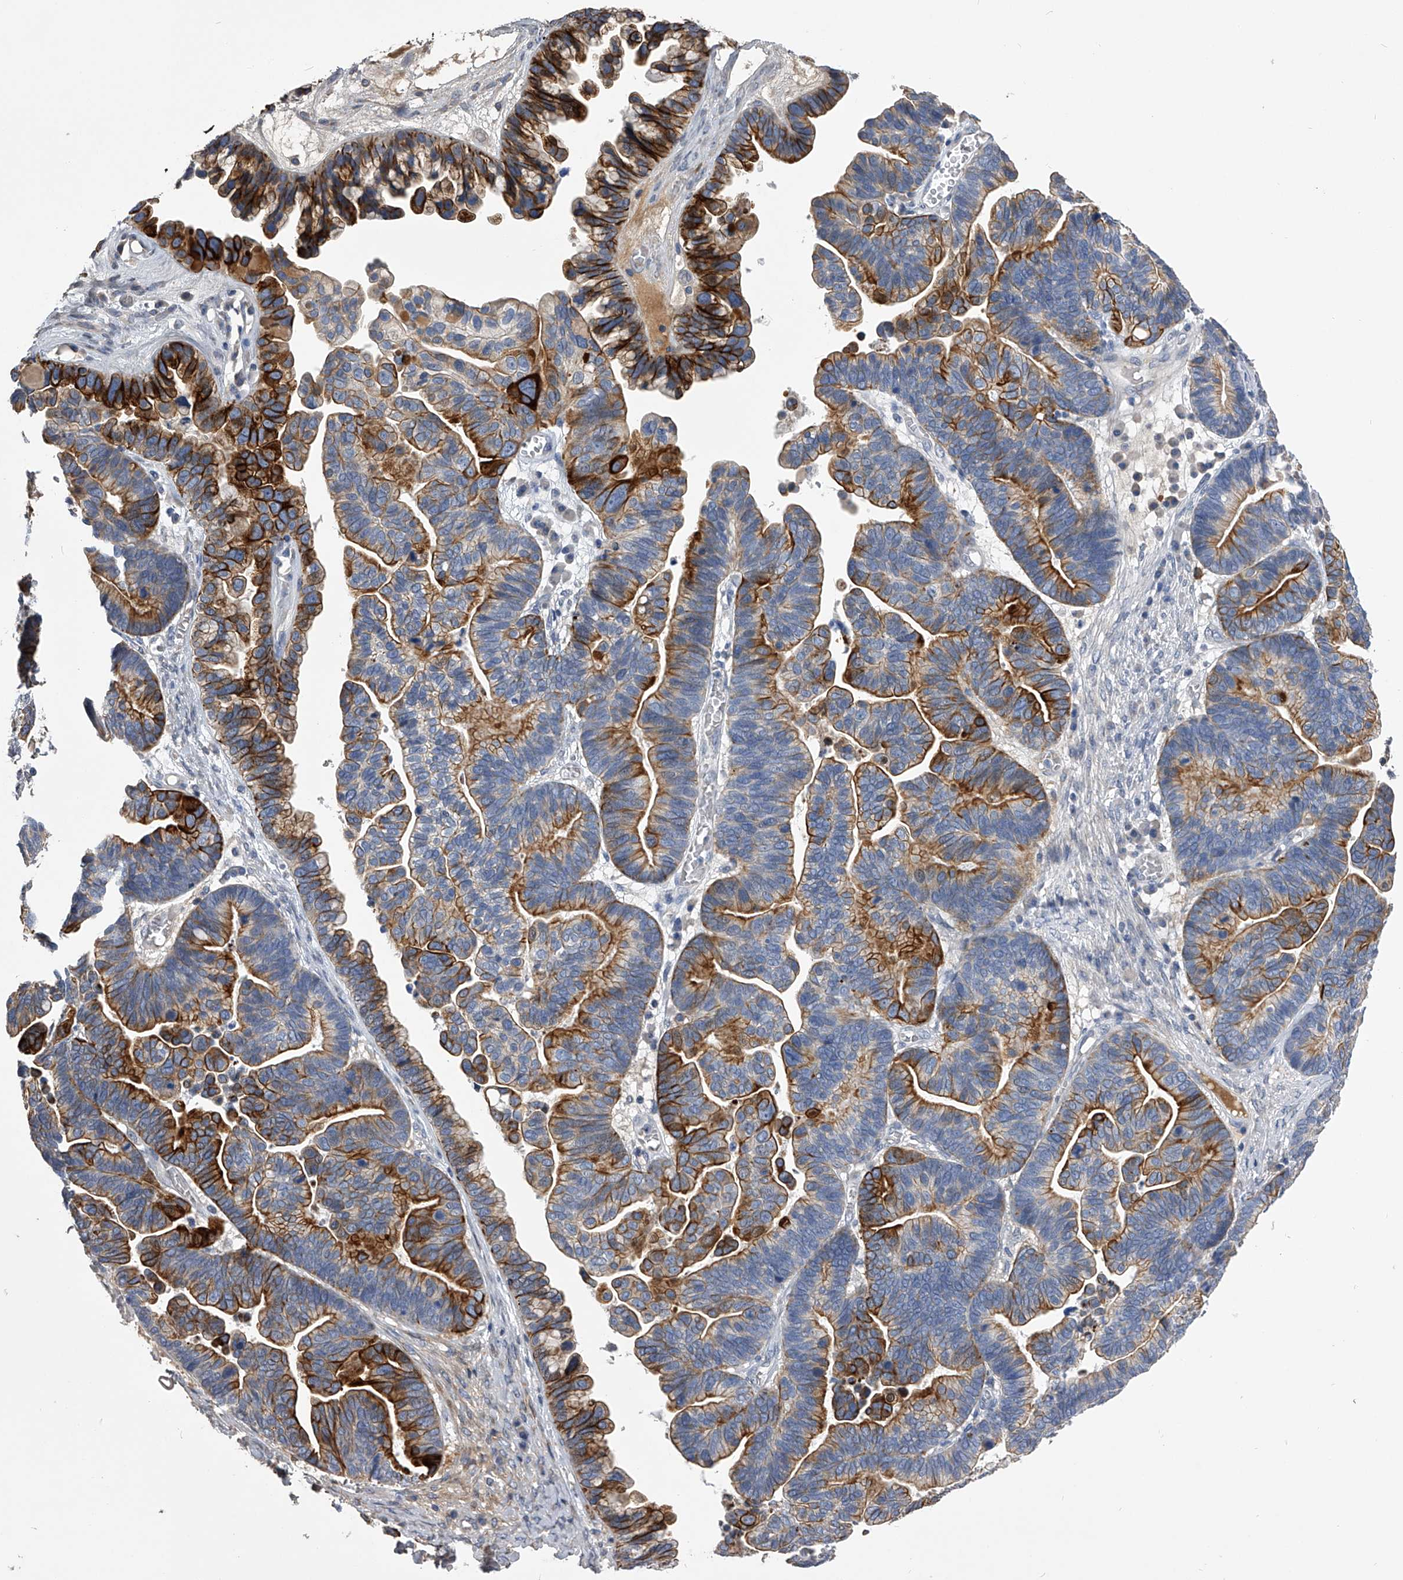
{"staining": {"intensity": "strong", "quantity": ">75%", "location": "cytoplasmic/membranous"}, "tissue": "ovarian cancer", "cell_type": "Tumor cells", "image_type": "cancer", "snomed": [{"axis": "morphology", "description": "Cystadenocarcinoma, serous, NOS"}, {"axis": "topography", "description": "Ovary"}], "caption": "There is high levels of strong cytoplasmic/membranous positivity in tumor cells of ovarian cancer (serous cystadenocarcinoma), as demonstrated by immunohistochemical staining (brown color).", "gene": "MDN1", "patient": {"sex": "female", "age": 56}}